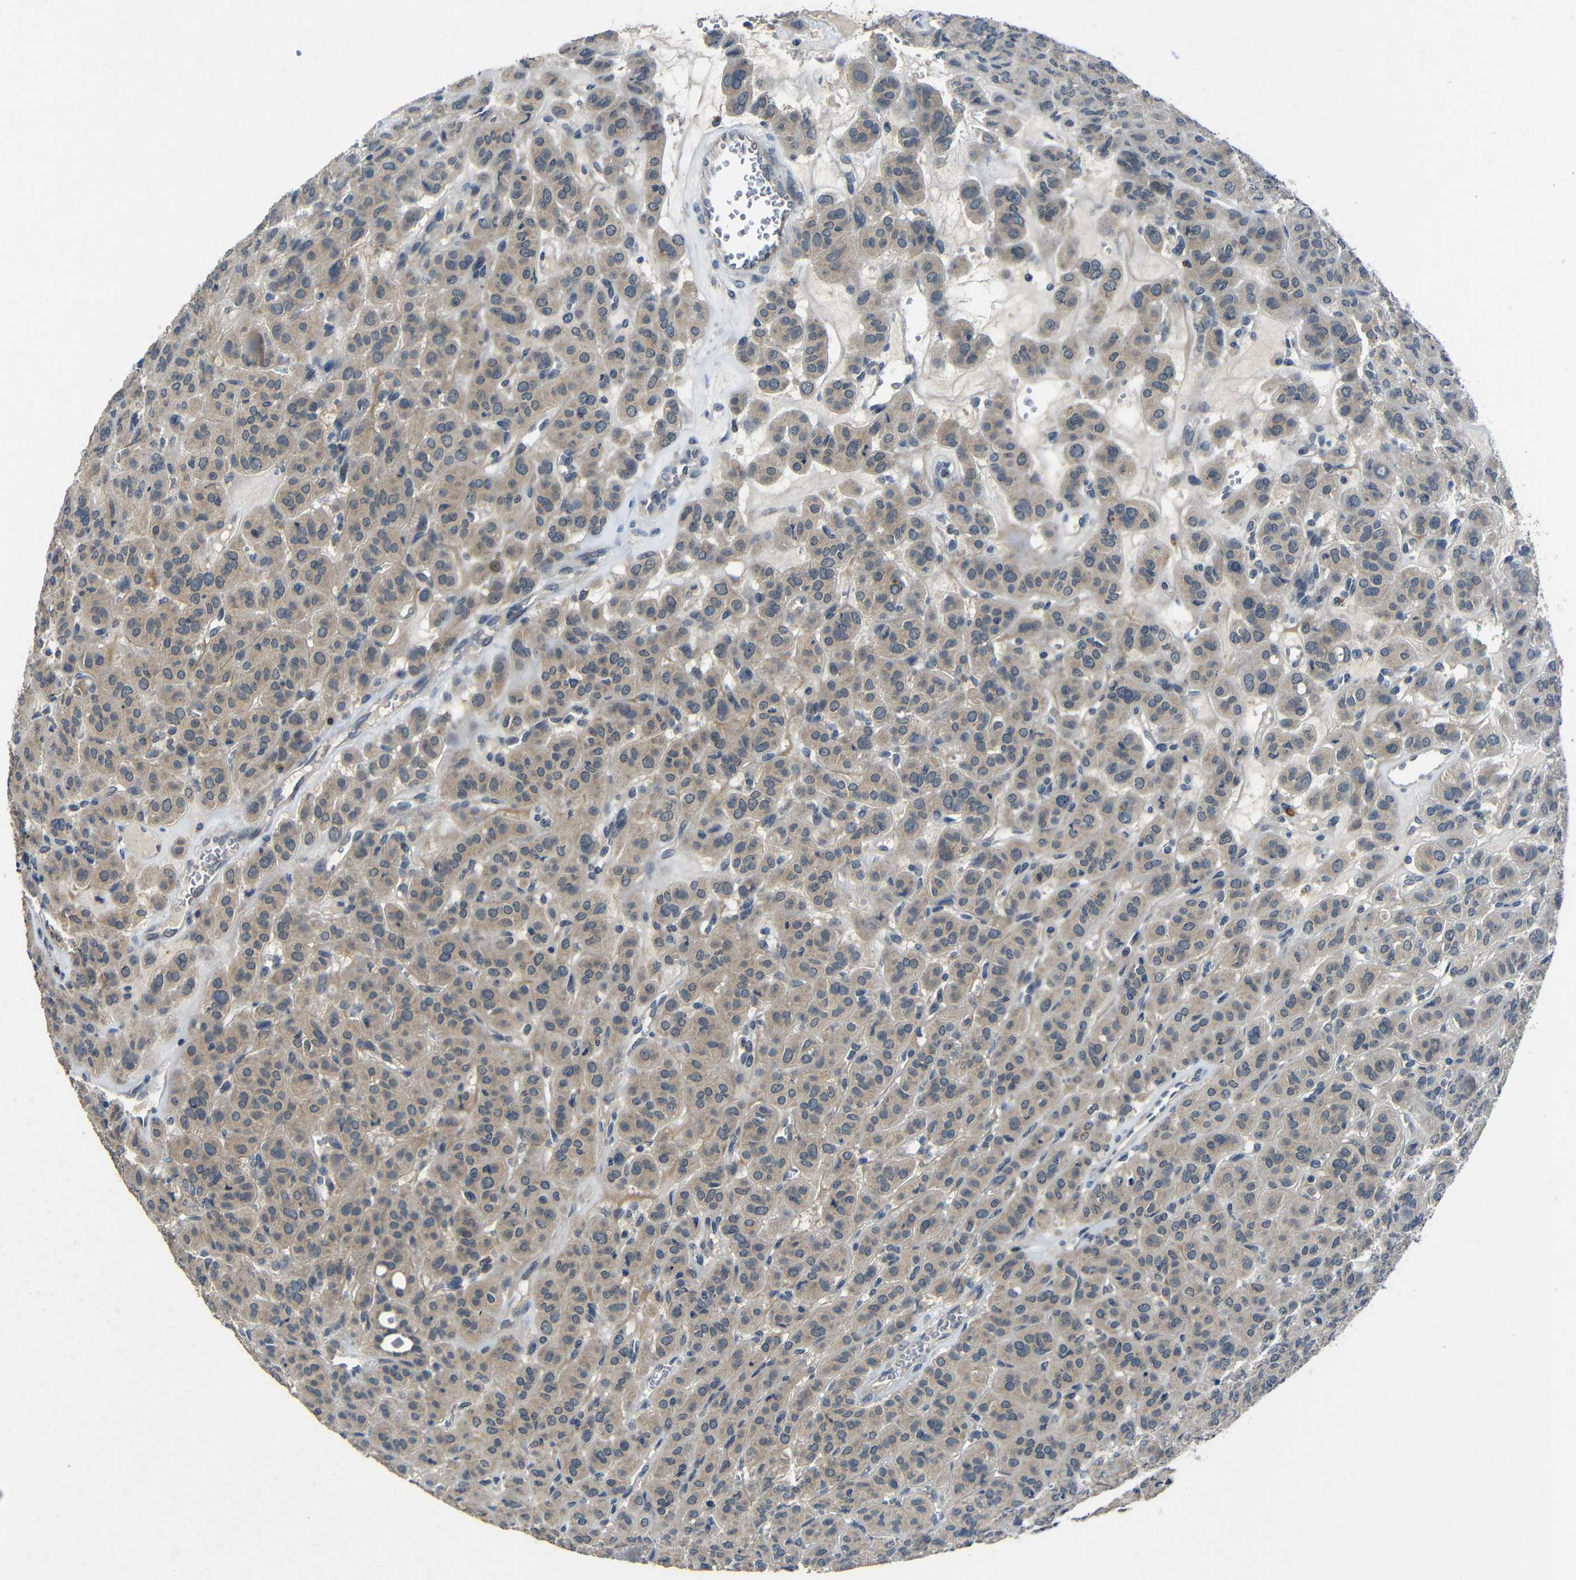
{"staining": {"intensity": "weak", "quantity": "25%-75%", "location": "cytoplasmic/membranous"}, "tissue": "thyroid cancer", "cell_type": "Tumor cells", "image_type": "cancer", "snomed": [{"axis": "morphology", "description": "Follicular adenoma carcinoma, NOS"}, {"axis": "topography", "description": "Thyroid gland"}], "caption": "DAB (3,3'-diaminobenzidine) immunohistochemical staining of thyroid cancer (follicular adenoma carcinoma) reveals weak cytoplasmic/membranous protein staining in approximately 25%-75% of tumor cells.", "gene": "C6orf89", "patient": {"sex": "female", "age": 71}}